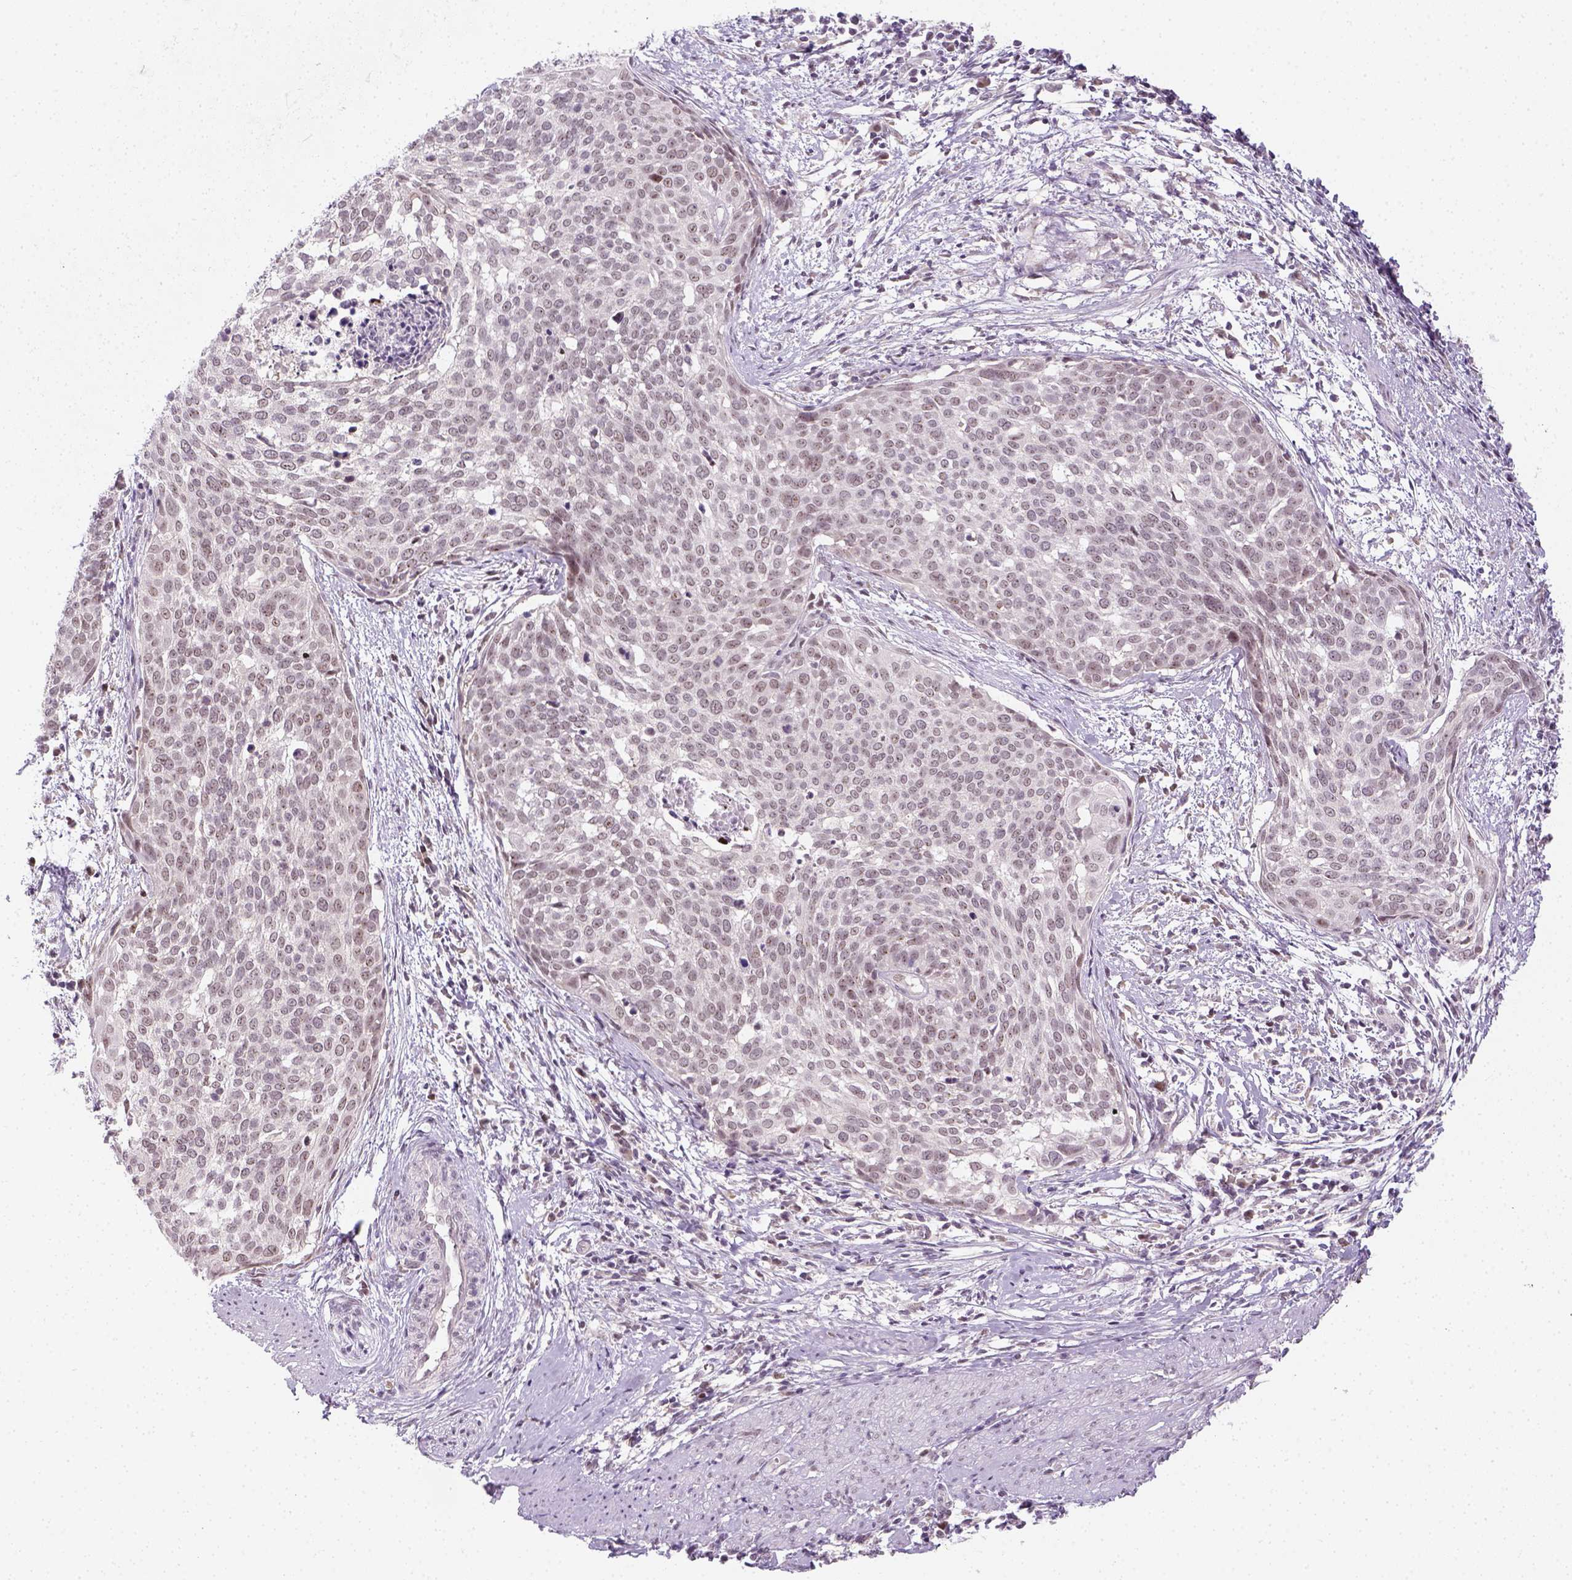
{"staining": {"intensity": "negative", "quantity": "none", "location": "none"}, "tissue": "cervical cancer", "cell_type": "Tumor cells", "image_type": "cancer", "snomed": [{"axis": "morphology", "description": "Squamous cell carcinoma, NOS"}, {"axis": "topography", "description": "Cervix"}], "caption": "Immunohistochemistry (IHC) photomicrograph of cervical squamous cell carcinoma stained for a protein (brown), which demonstrates no staining in tumor cells.", "gene": "MAGEB3", "patient": {"sex": "female", "age": 39}}